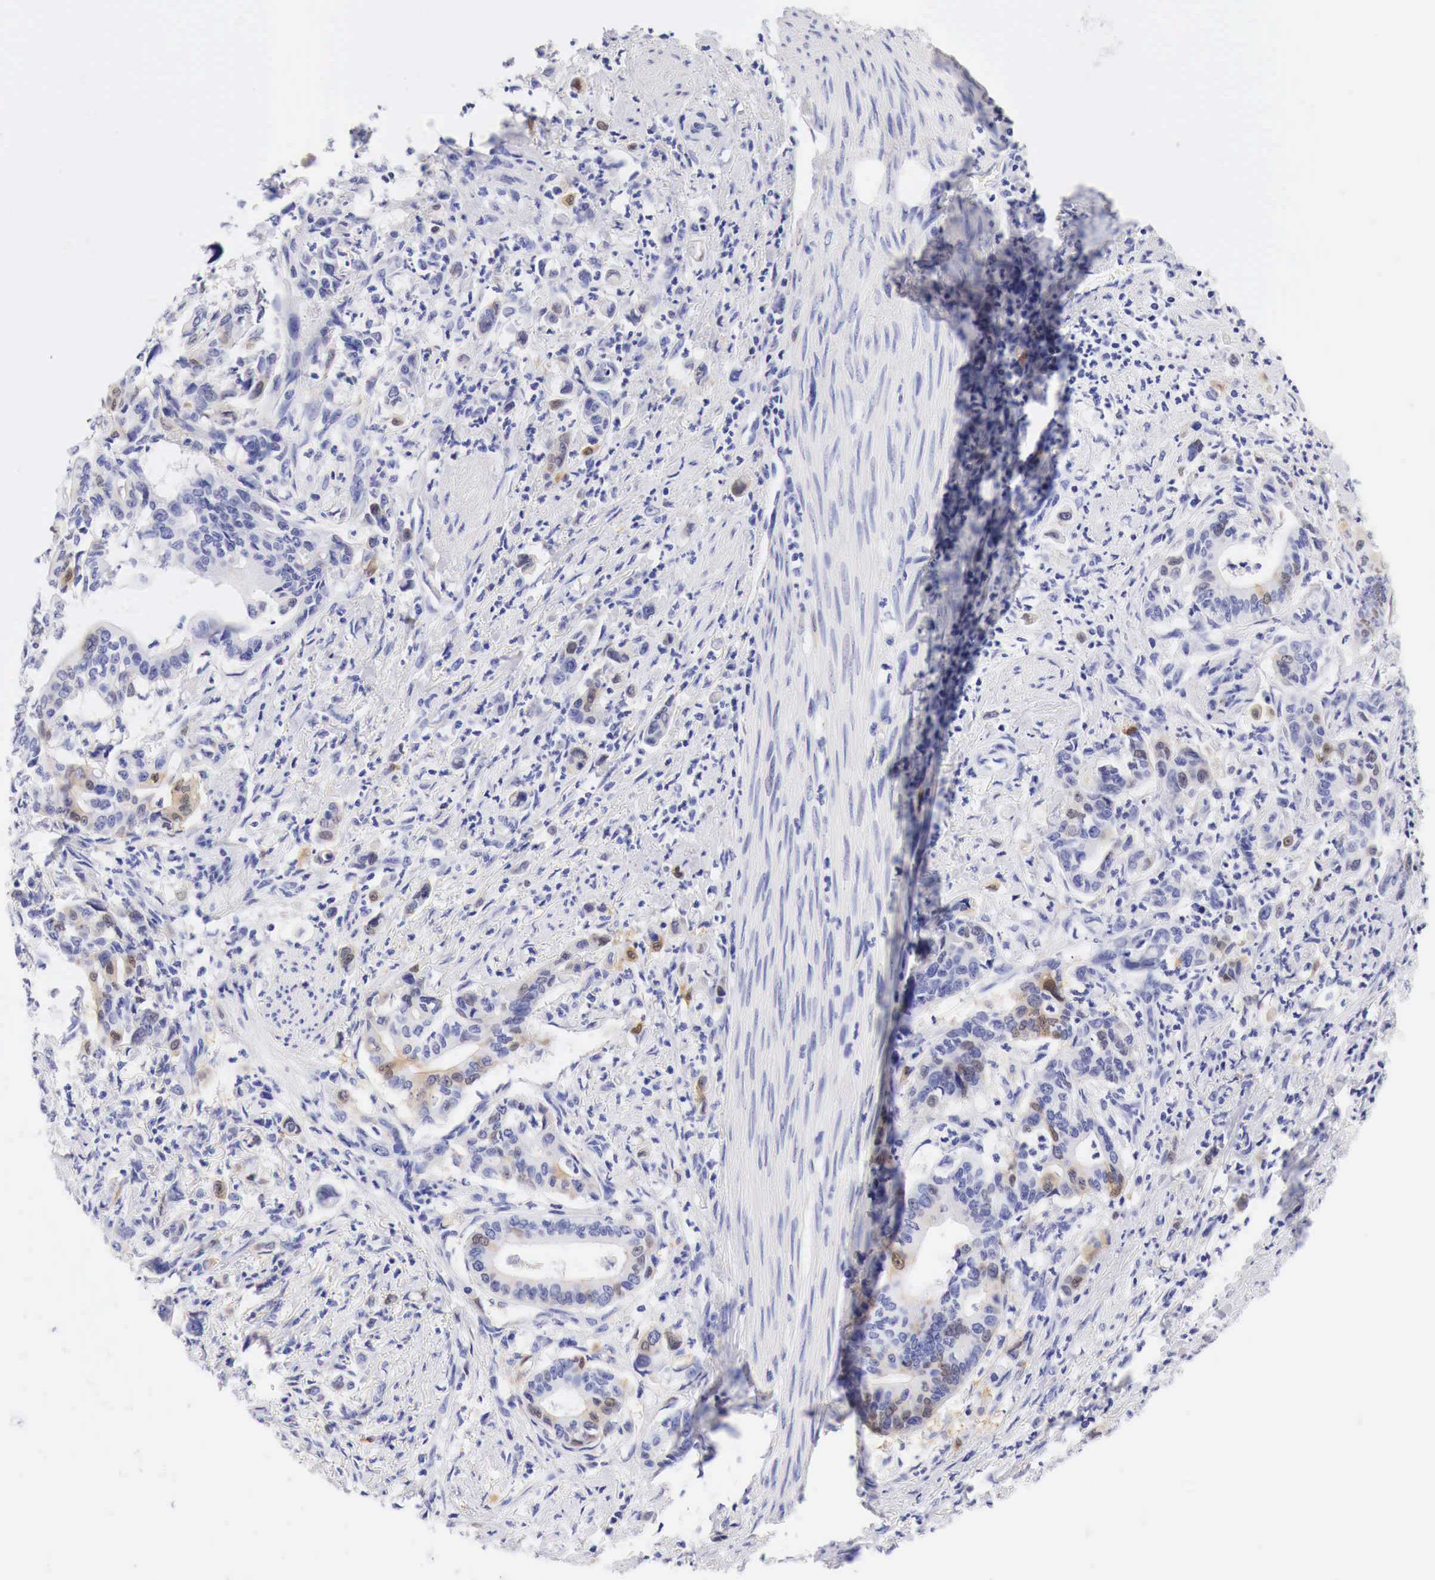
{"staining": {"intensity": "weak", "quantity": "<25%", "location": "cytoplasmic/membranous"}, "tissue": "stomach cancer", "cell_type": "Tumor cells", "image_type": "cancer", "snomed": [{"axis": "morphology", "description": "Adenocarcinoma, NOS"}, {"axis": "topography", "description": "Stomach"}], "caption": "Immunohistochemistry (IHC) of stomach adenocarcinoma shows no expression in tumor cells.", "gene": "CDKN2A", "patient": {"sex": "female", "age": 76}}